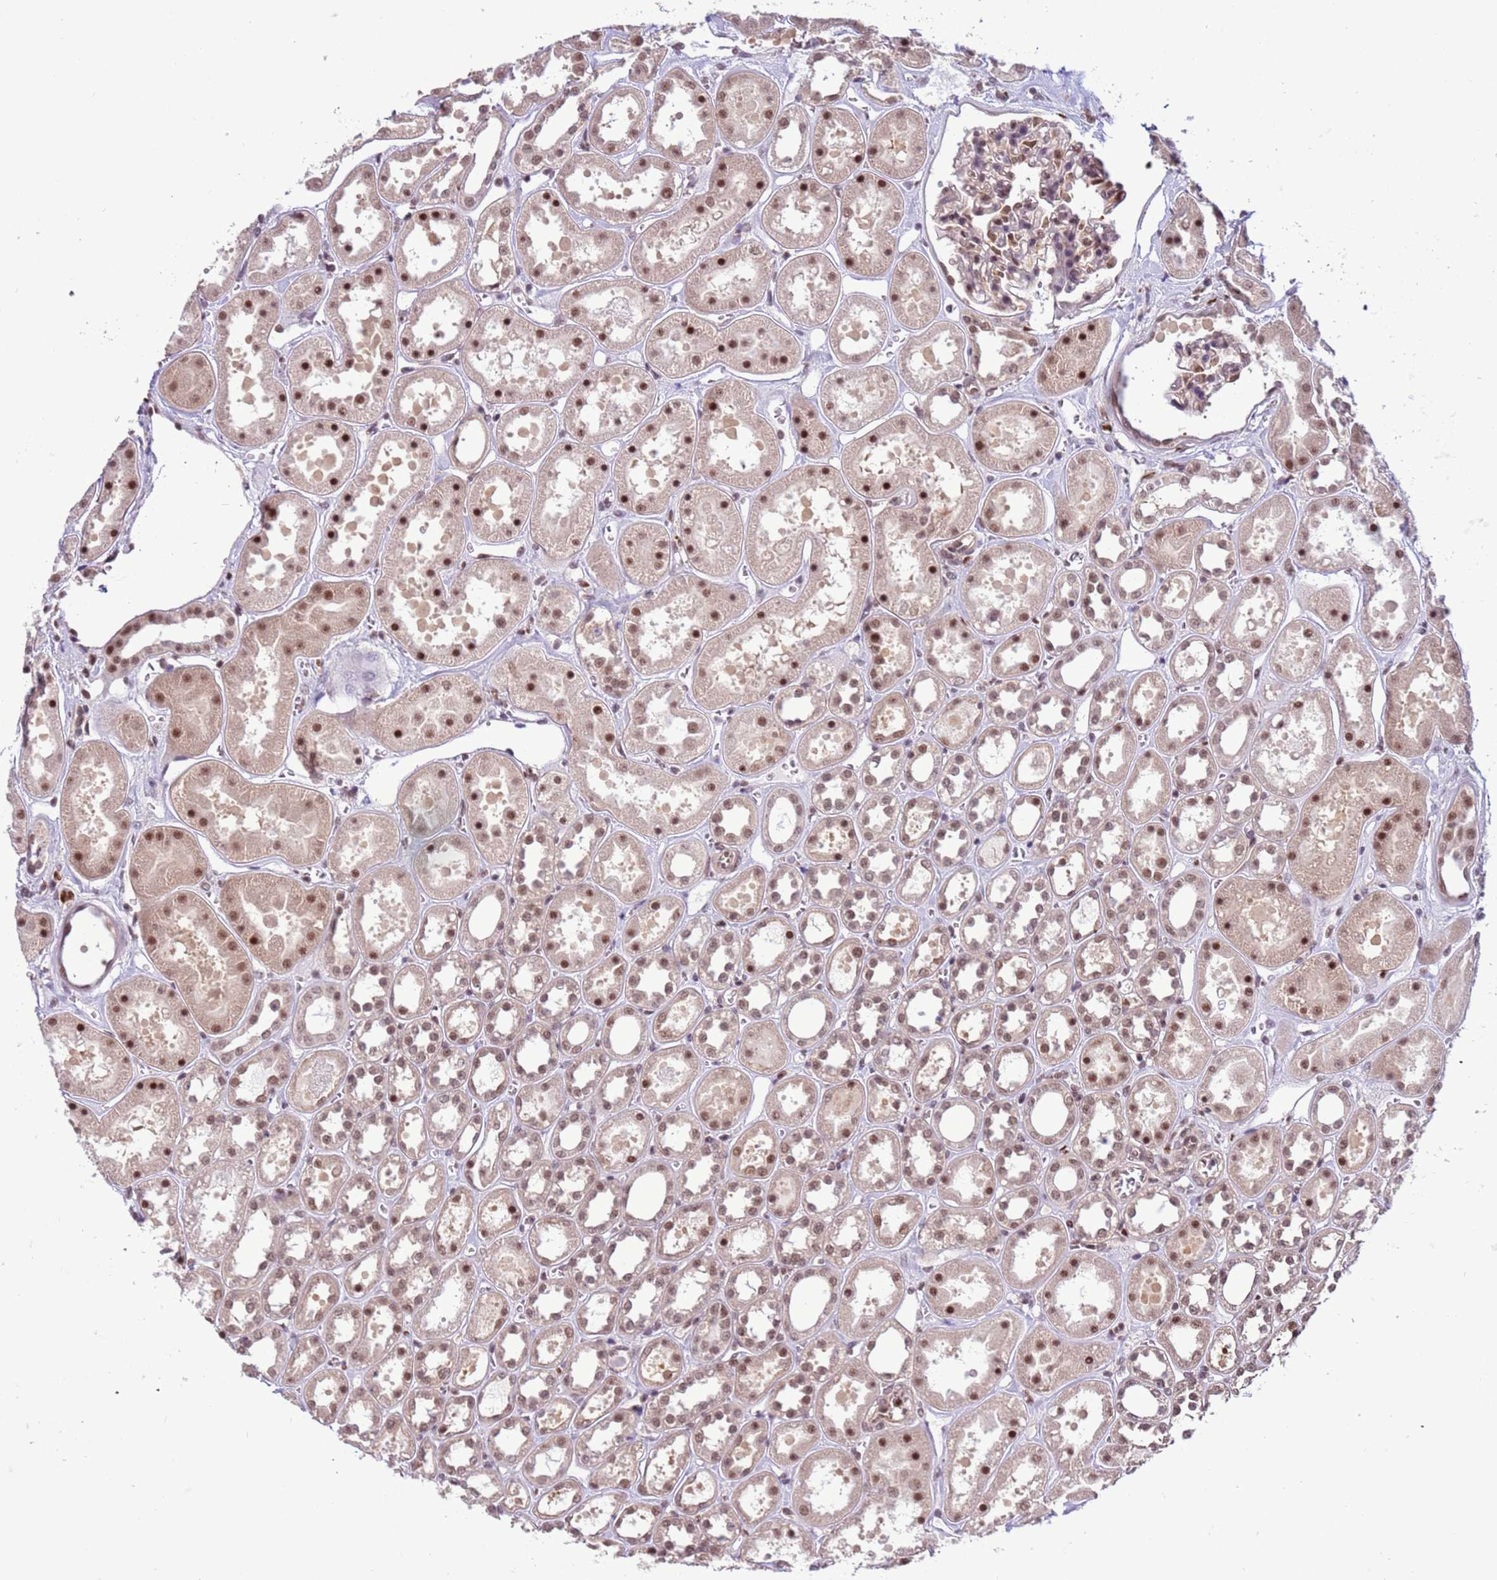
{"staining": {"intensity": "moderate", "quantity": "25%-75%", "location": "nuclear"}, "tissue": "kidney", "cell_type": "Cells in glomeruli", "image_type": "normal", "snomed": [{"axis": "morphology", "description": "Normal tissue, NOS"}, {"axis": "topography", "description": "Kidney"}], "caption": "Cells in glomeruli show medium levels of moderate nuclear staining in about 25%-75% of cells in unremarkable kidney. Using DAB (3,3'-diaminobenzidine) (brown) and hematoxylin (blue) stains, captured at high magnification using brightfield microscopy.", "gene": "PRPF6", "patient": {"sex": "female", "age": 41}}